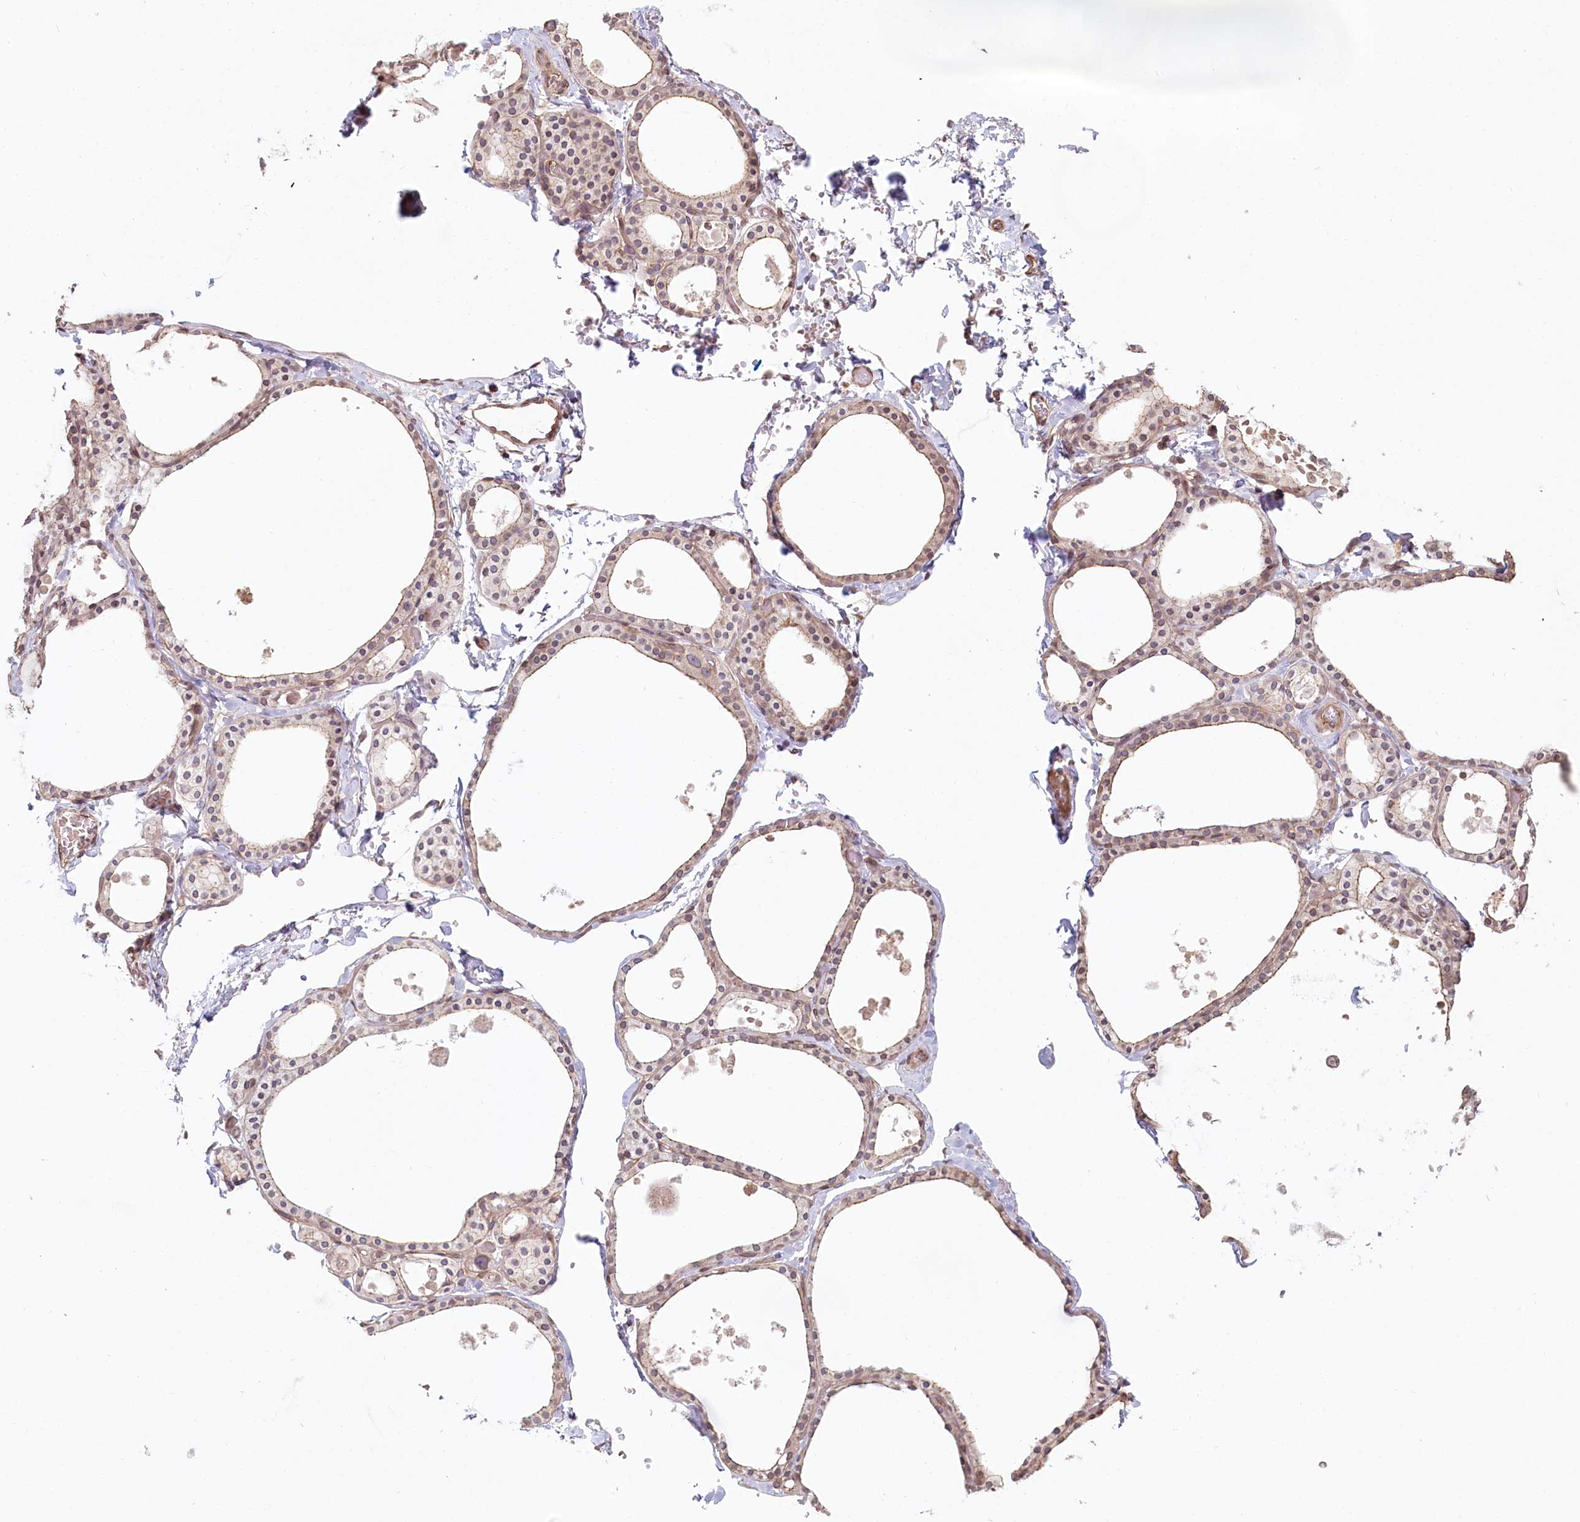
{"staining": {"intensity": "weak", "quantity": "25%-75%", "location": "cytoplasmic/membranous"}, "tissue": "thyroid gland", "cell_type": "Glandular cells", "image_type": "normal", "snomed": [{"axis": "morphology", "description": "Normal tissue, NOS"}, {"axis": "topography", "description": "Thyroid gland"}], "caption": "Weak cytoplasmic/membranous protein expression is appreciated in about 25%-75% of glandular cells in thyroid gland.", "gene": "TCHP", "patient": {"sex": "male", "age": 56}}